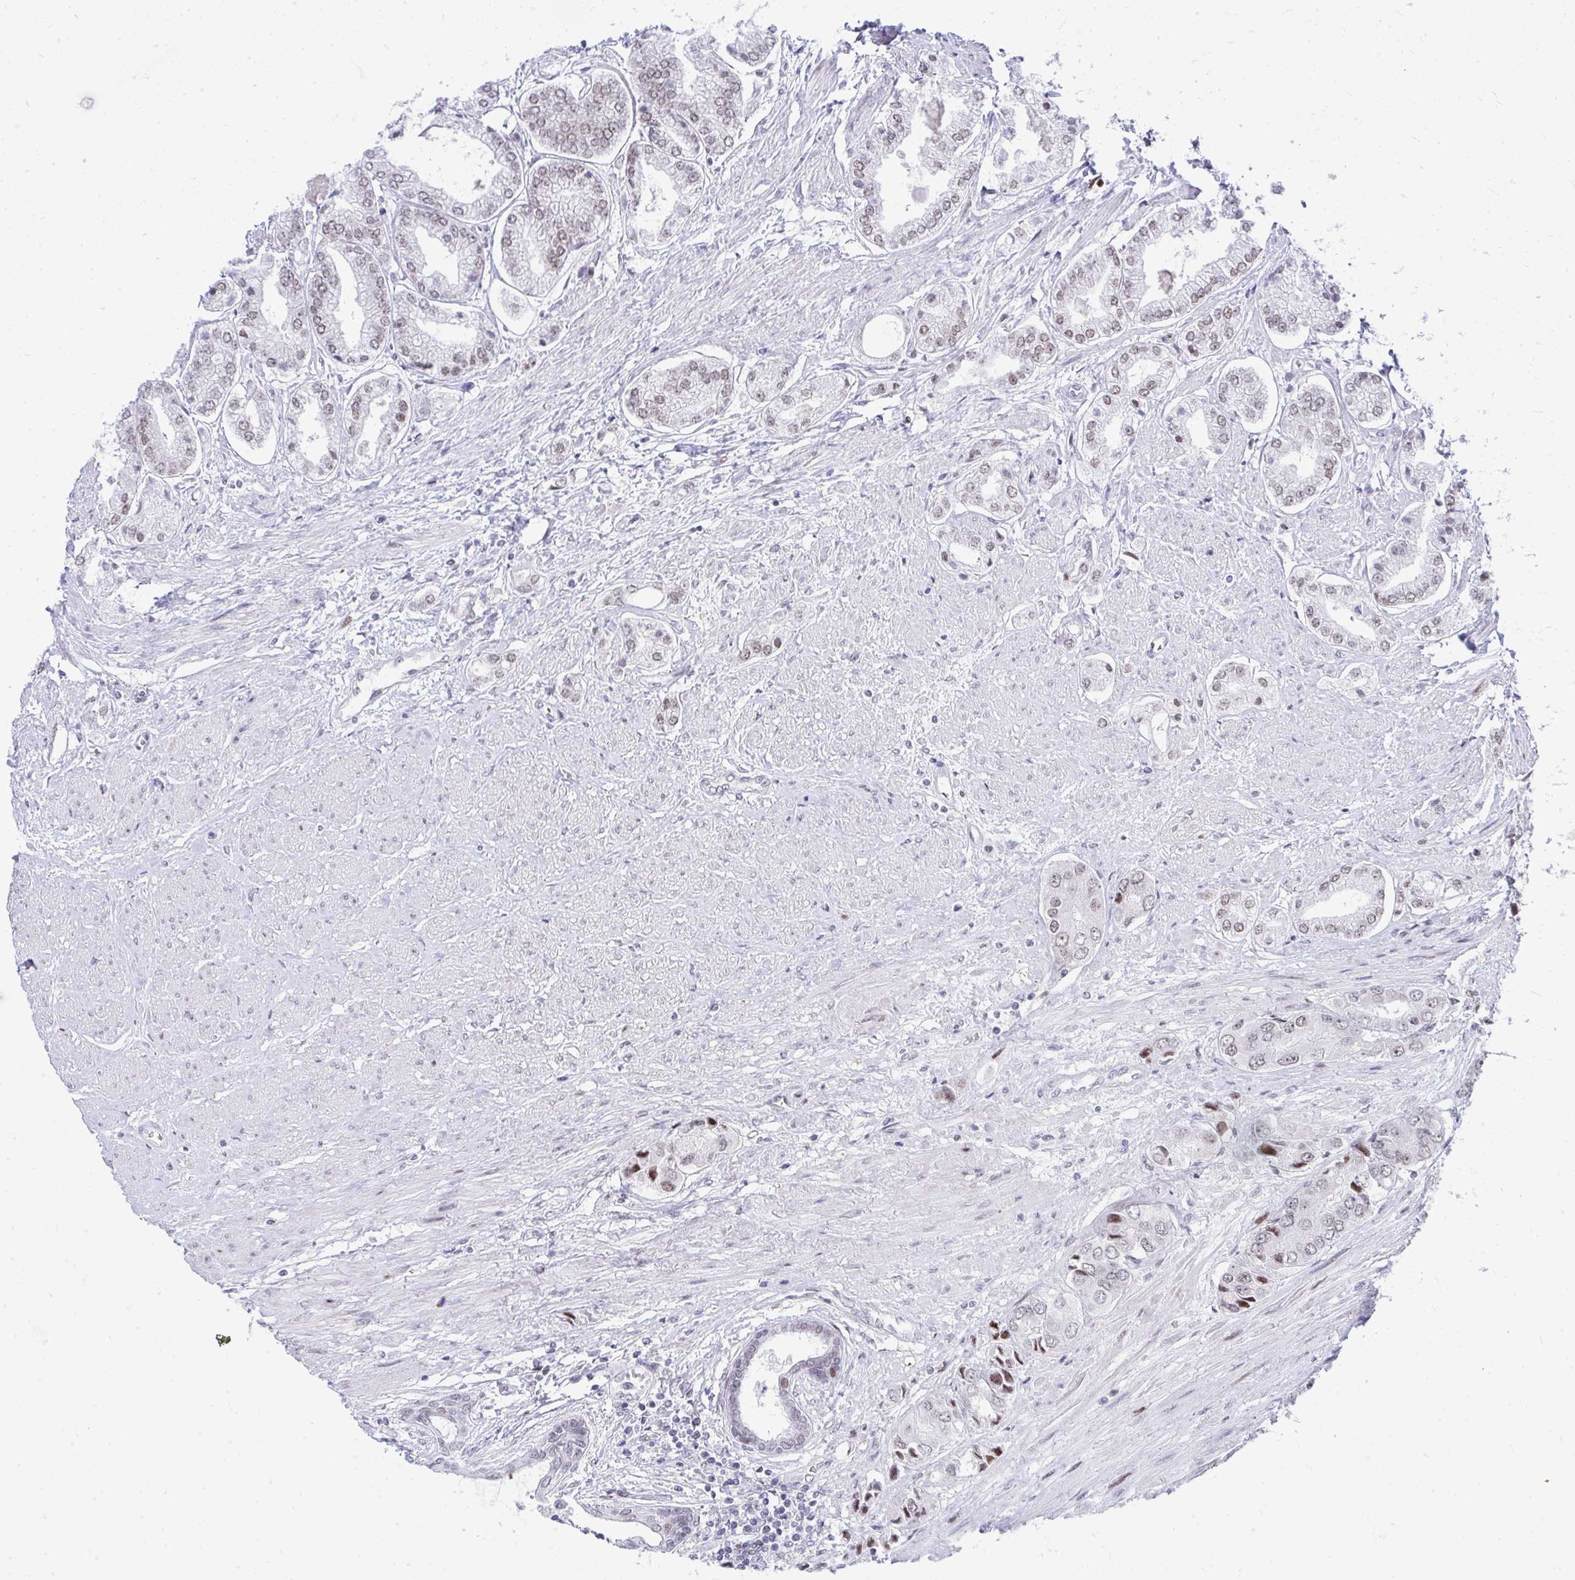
{"staining": {"intensity": "weak", "quantity": "25%-75%", "location": "nuclear"}, "tissue": "prostate cancer", "cell_type": "Tumor cells", "image_type": "cancer", "snomed": [{"axis": "morphology", "description": "Adenocarcinoma, Low grade"}, {"axis": "topography", "description": "Prostate"}], "caption": "A high-resolution micrograph shows immunohistochemistry staining of adenocarcinoma (low-grade) (prostate), which shows weak nuclear staining in approximately 25%-75% of tumor cells. (DAB (3,3'-diaminobenzidine) IHC with brightfield microscopy, high magnification).", "gene": "GLDN", "patient": {"sex": "male", "age": 69}}